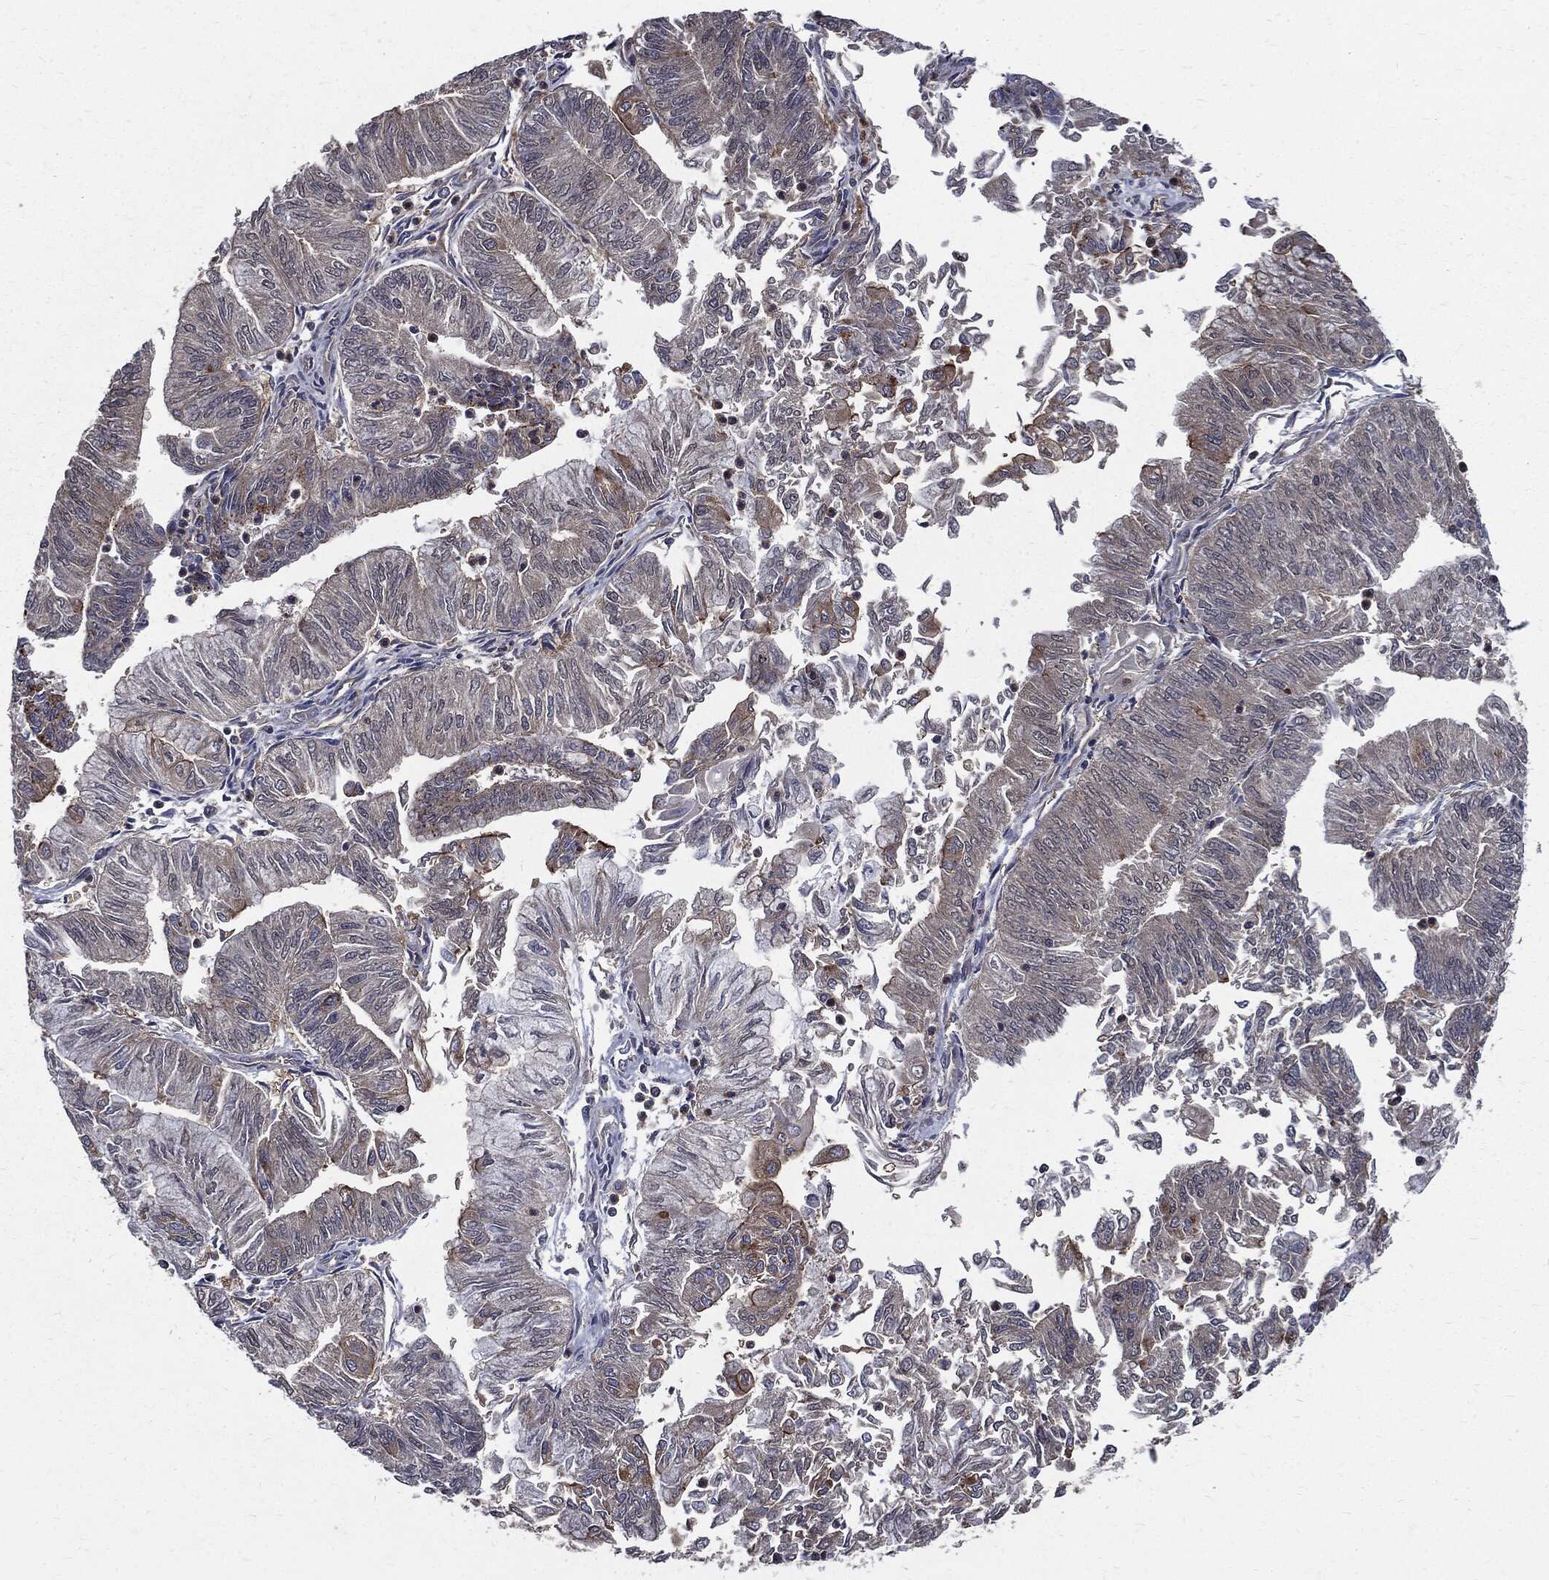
{"staining": {"intensity": "weak", "quantity": "<25%", "location": "cytoplasmic/membranous"}, "tissue": "endometrial cancer", "cell_type": "Tumor cells", "image_type": "cancer", "snomed": [{"axis": "morphology", "description": "Adenocarcinoma, NOS"}, {"axis": "topography", "description": "Endometrium"}], "caption": "High power microscopy histopathology image of an immunohistochemistry (IHC) histopathology image of endometrial adenocarcinoma, revealing no significant positivity in tumor cells.", "gene": "PDCD6IP", "patient": {"sex": "female", "age": 59}}